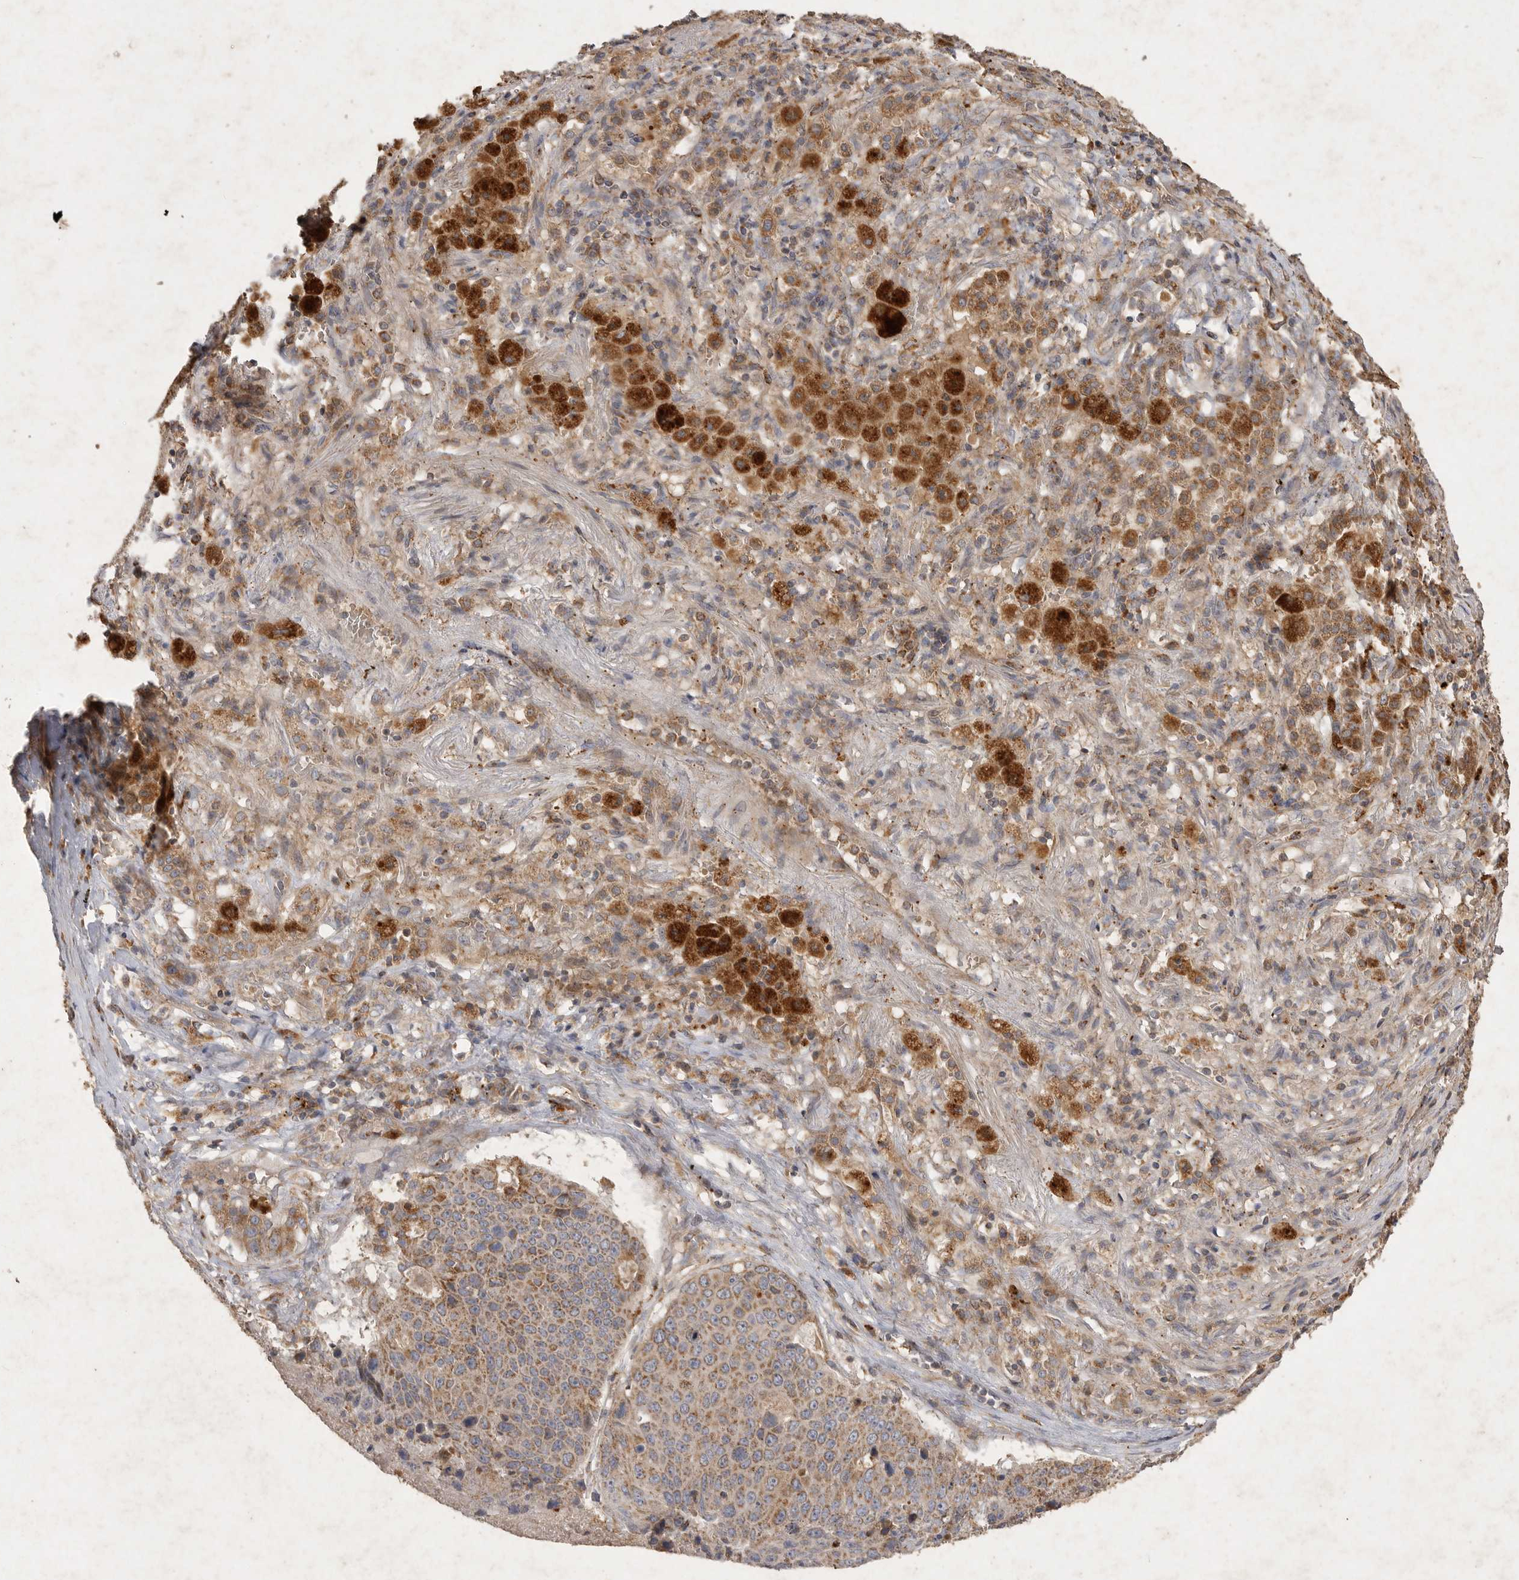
{"staining": {"intensity": "moderate", "quantity": ">75%", "location": "cytoplasmic/membranous"}, "tissue": "lung cancer", "cell_type": "Tumor cells", "image_type": "cancer", "snomed": [{"axis": "morphology", "description": "Squamous cell carcinoma, NOS"}, {"axis": "topography", "description": "Lung"}], "caption": "This is an image of immunohistochemistry staining of lung cancer (squamous cell carcinoma), which shows moderate positivity in the cytoplasmic/membranous of tumor cells.", "gene": "MRPL41", "patient": {"sex": "male", "age": 61}}